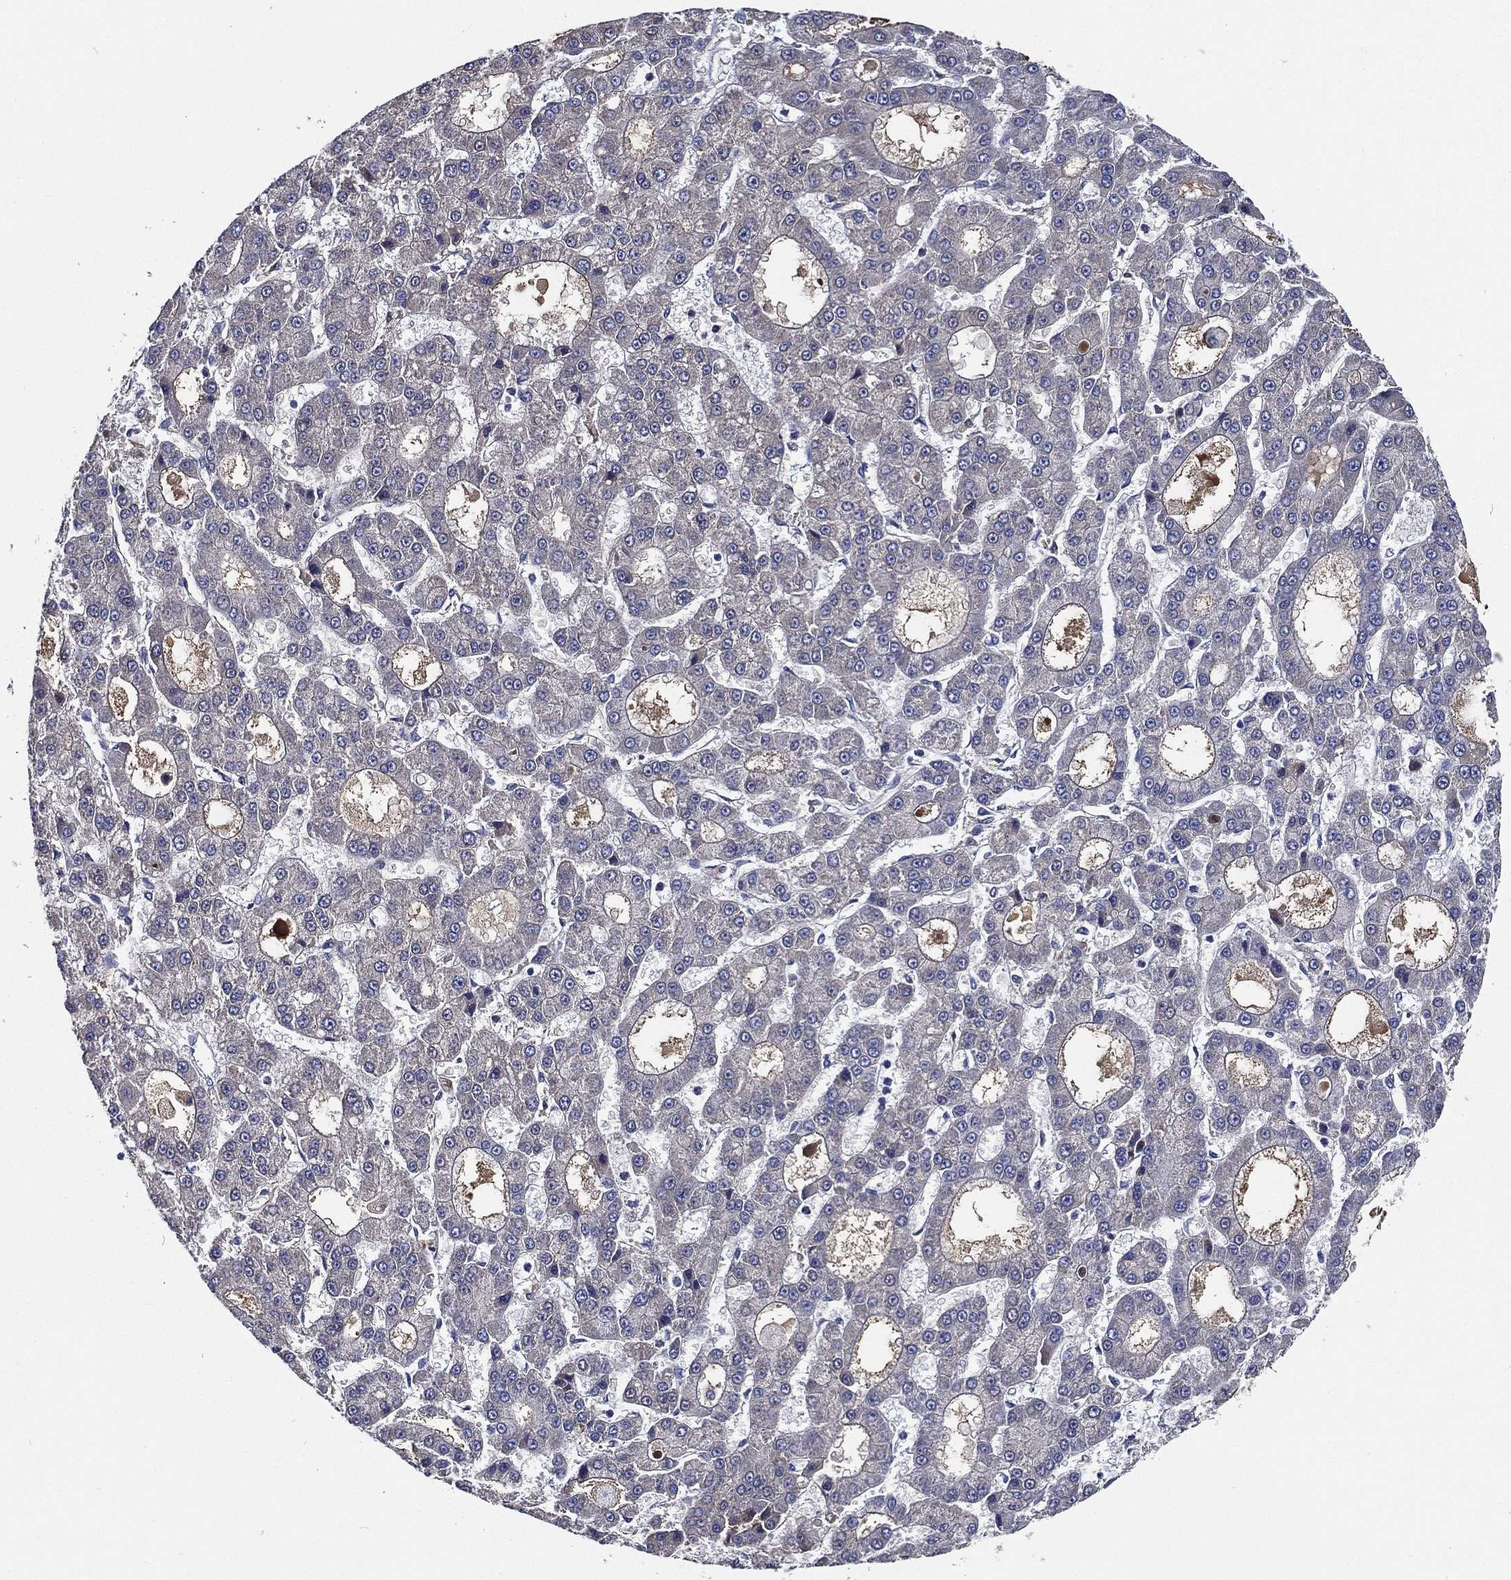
{"staining": {"intensity": "negative", "quantity": "none", "location": "none"}, "tissue": "liver cancer", "cell_type": "Tumor cells", "image_type": "cancer", "snomed": [{"axis": "morphology", "description": "Carcinoma, Hepatocellular, NOS"}, {"axis": "topography", "description": "Liver"}], "caption": "A photomicrograph of human liver cancer (hepatocellular carcinoma) is negative for staining in tumor cells.", "gene": "TMPRSS11D", "patient": {"sex": "male", "age": 70}}